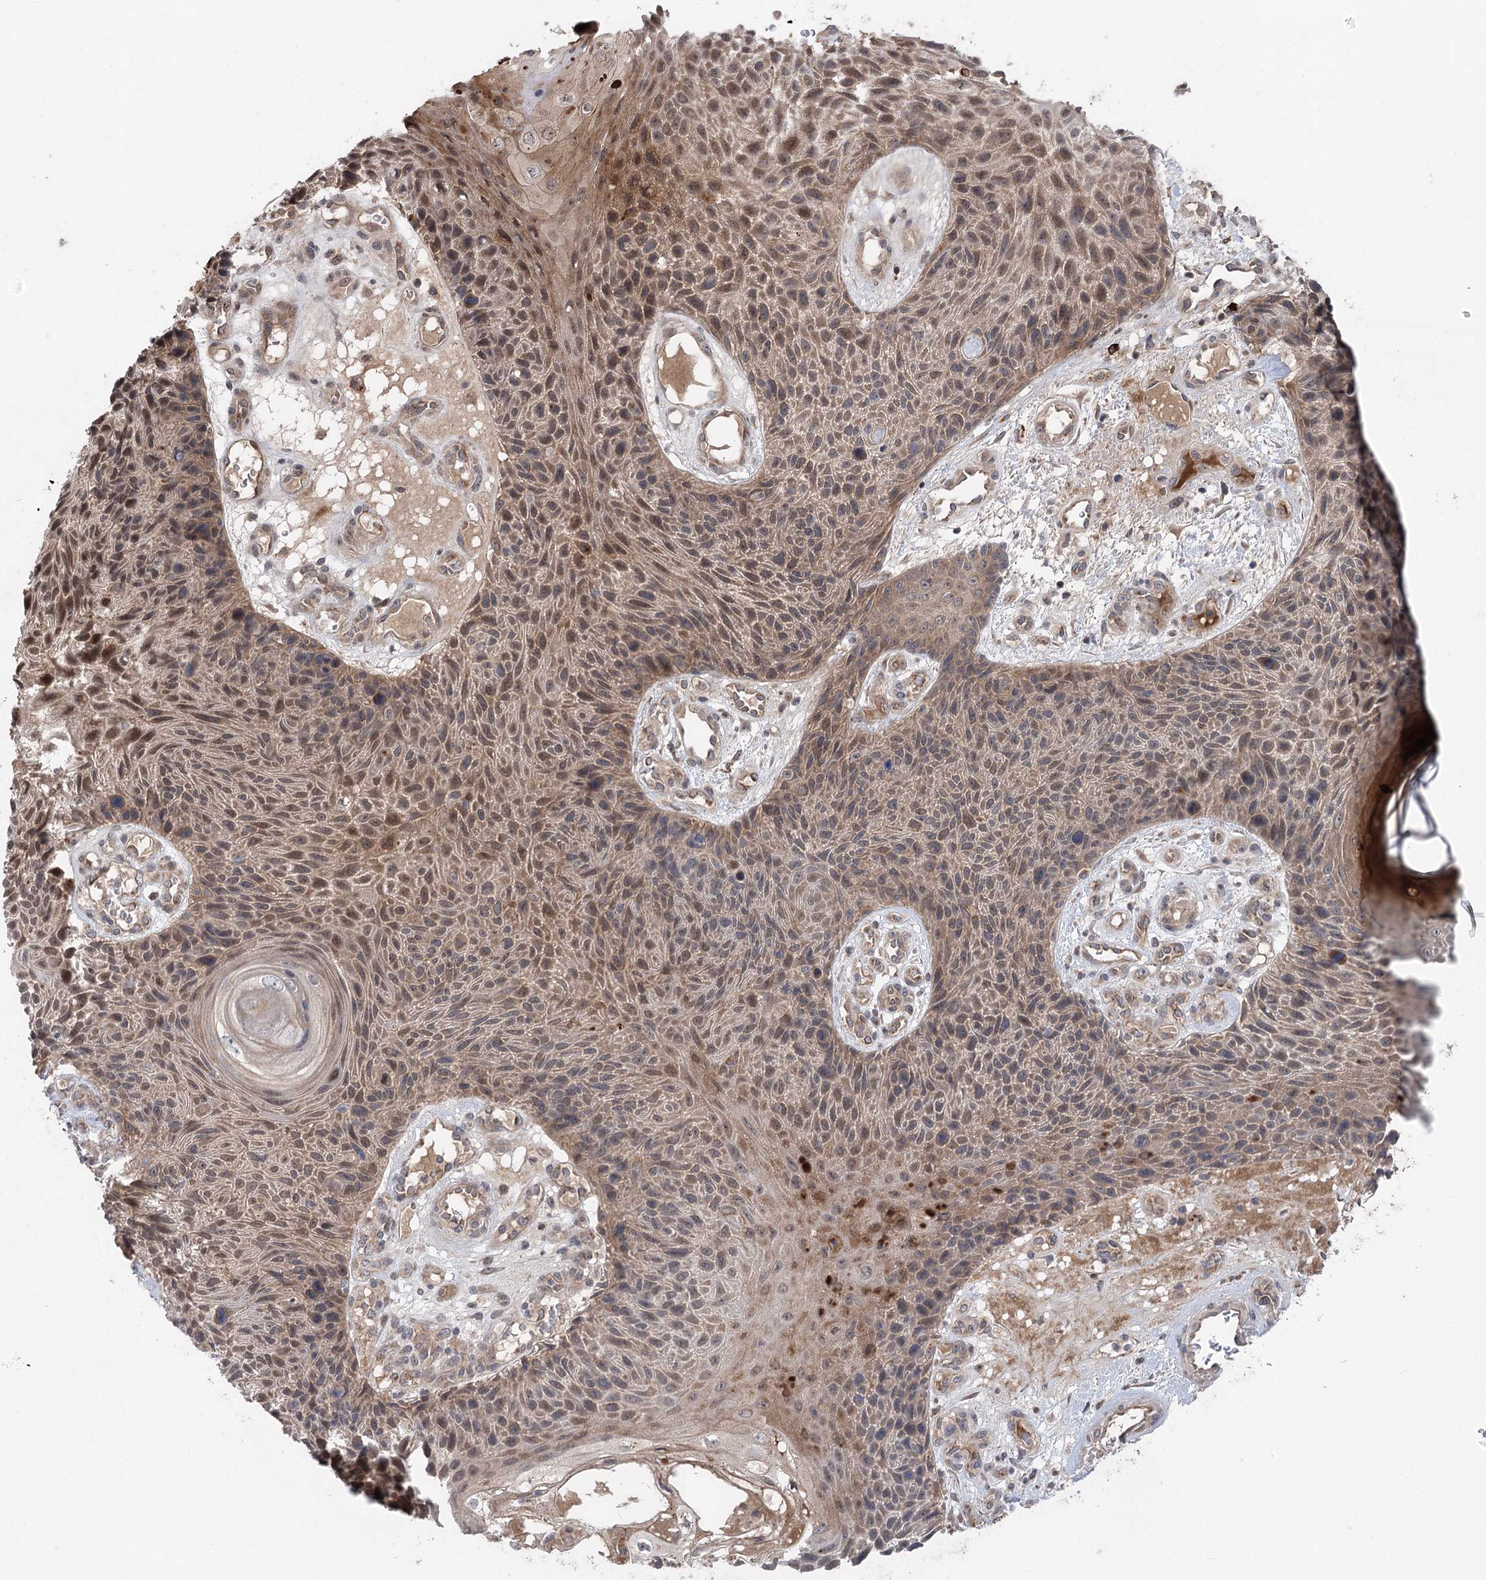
{"staining": {"intensity": "moderate", "quantity": ">75%", "location": "cytoplasmic/membranous,nuclear"}, "tissue": "skin cancer", "cell_type": "Tumor cells", "image_type": "cancer", "snomed": [{"axis": "morphology", "description": "Squamous cell carcinoma, NOS"}, {"axis": "topography", "description": "Skin"}], "caption": "Skin cancer (squamous cell carcinoma) was stained to show a protein in brown. There is medium levels of moderate cytoplasmic/membranous and nuclear staining in approximately >75% of tumor cells.", "gene": "METTL24", "patient": {"sex": "female", "age": 88}}